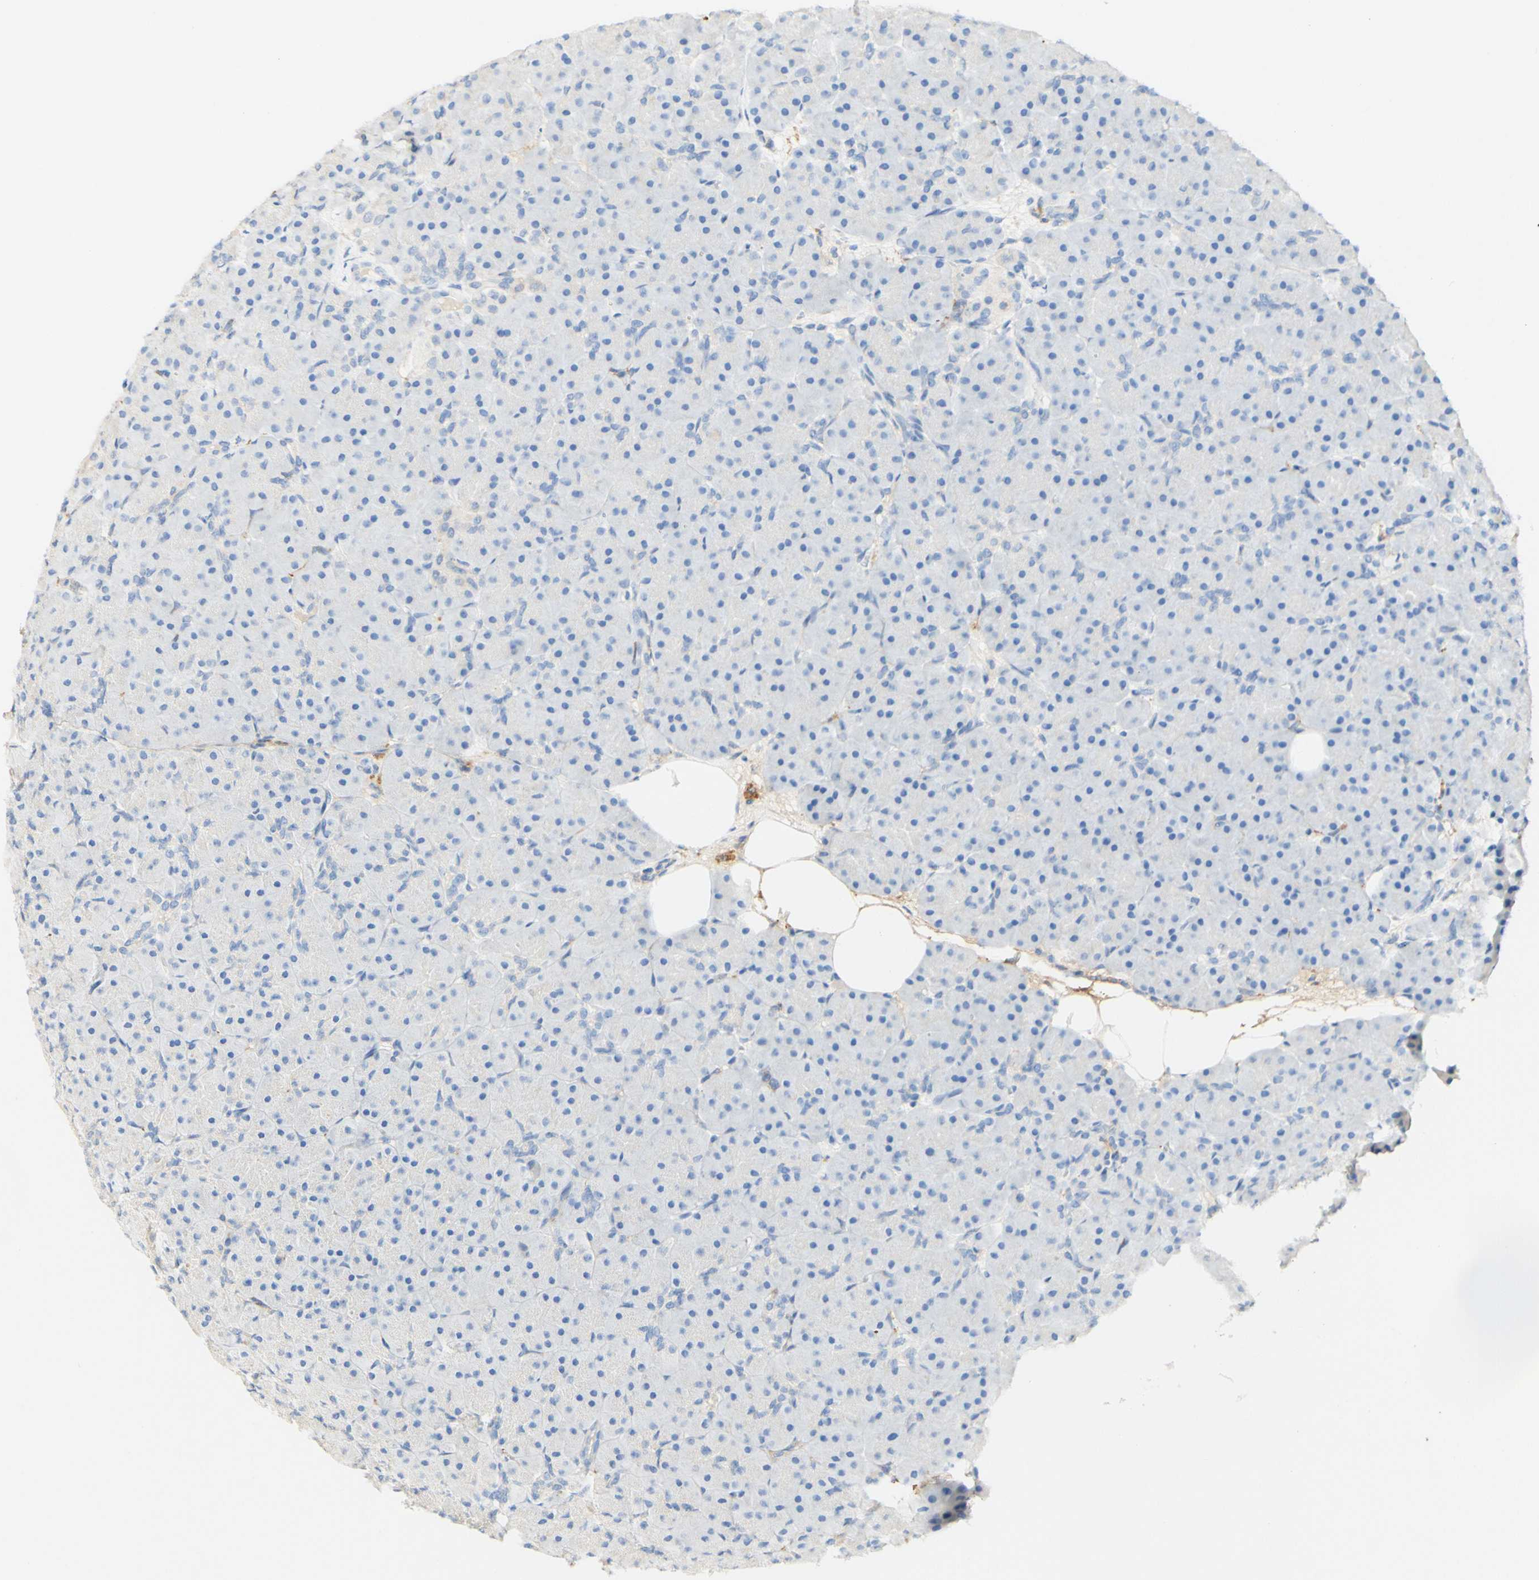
{"staining": {"intensity": "negative", "quantity": "none", "location": "none"}, "tissue": "pancreas", "cell_type": "Exocrine glandular cells", "image_type": "normal", "snomed": [{"axis": "morphology", "description": "Normal tissue, NOS"}, {"axis": "topography", "description": "Pancreas"}], "caption": "A high-resolution micrograph shows immunohistochemistry (IHC) staining of normal pancreas, which exhibits no significant positivity in exocrine glandular cells. (Brightfield microscopy of DAB IHC at high magnification).", "gene": "FCGRT", "patient": {"sex": "male", "age": 66}}